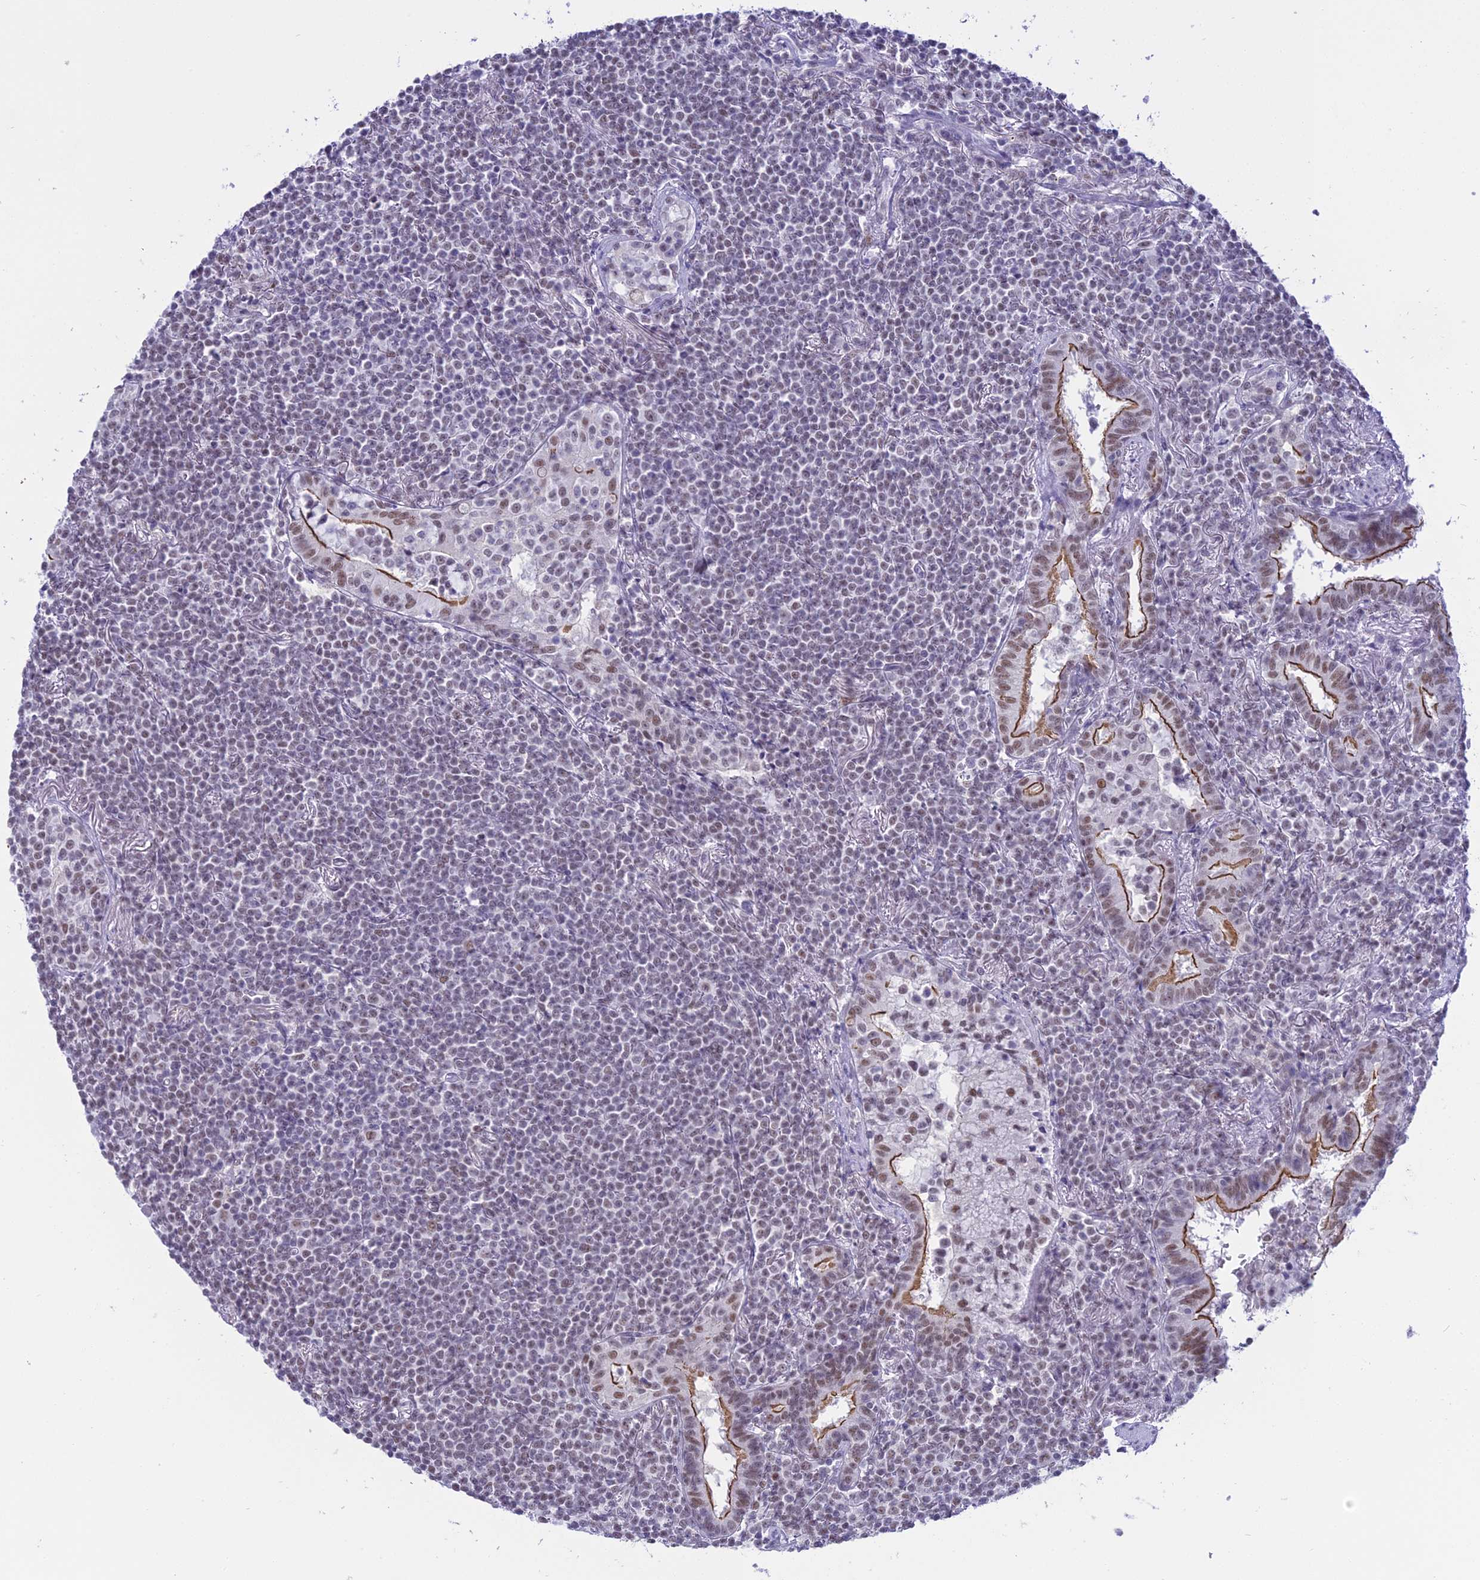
{"staining": {"intensity": "weak", "quantity": "25%-75%", "location": "nuclear"}, "tissue": "lymphoma", "cell_type": "Tumor cells", "image_type": "cancer", "snomed": [{"axis": "morphology", "description": "Malignant lymphoma, non-Hodgkin's type, Low grade"}, {"axis": "topography", "description": "Lung"}], "caption": "The photomicrograph reveals immunohistochemical staining of lymphoma. There is weak nuclear staining is present in about 25%-75% of tumor cells.", "gene": "RBM12", "patient": {"sex": "female", "age": 71}}